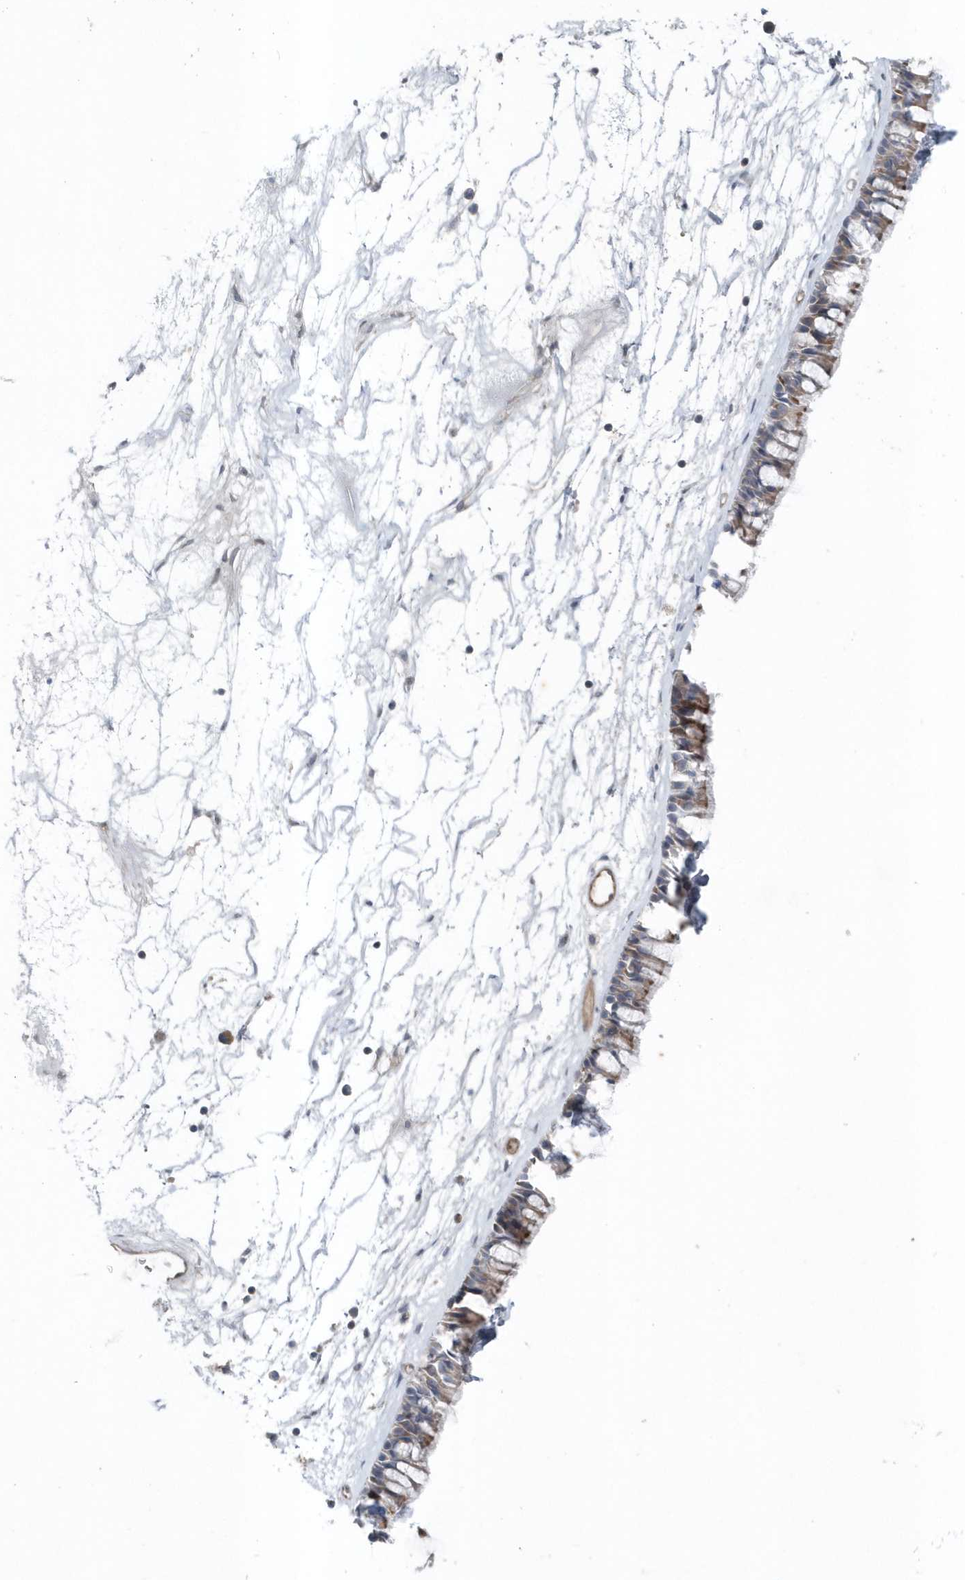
{"staining": {"intensity": "moderate", "quantity": "<25%", "location": "cytoplasmic/membranous"}, "tissue": "nasopharynx", "cell_type": "Respiratory epithelial cells", "image_type": "normal", "snomed": [{"axis": "morphology", "description": "Normal tissue, NOS"}, {"axis": "topography", "description": "Nasopharynx"}], "caption": "A brown stain labels moderate cytoplasmic/membranous positivity of a protein in respiratory epithelial cells of benign human nasopharynx. Nuclei are stained in blue.", "gene": "MCC", "patient": {"sex": "male", "age": 64}}